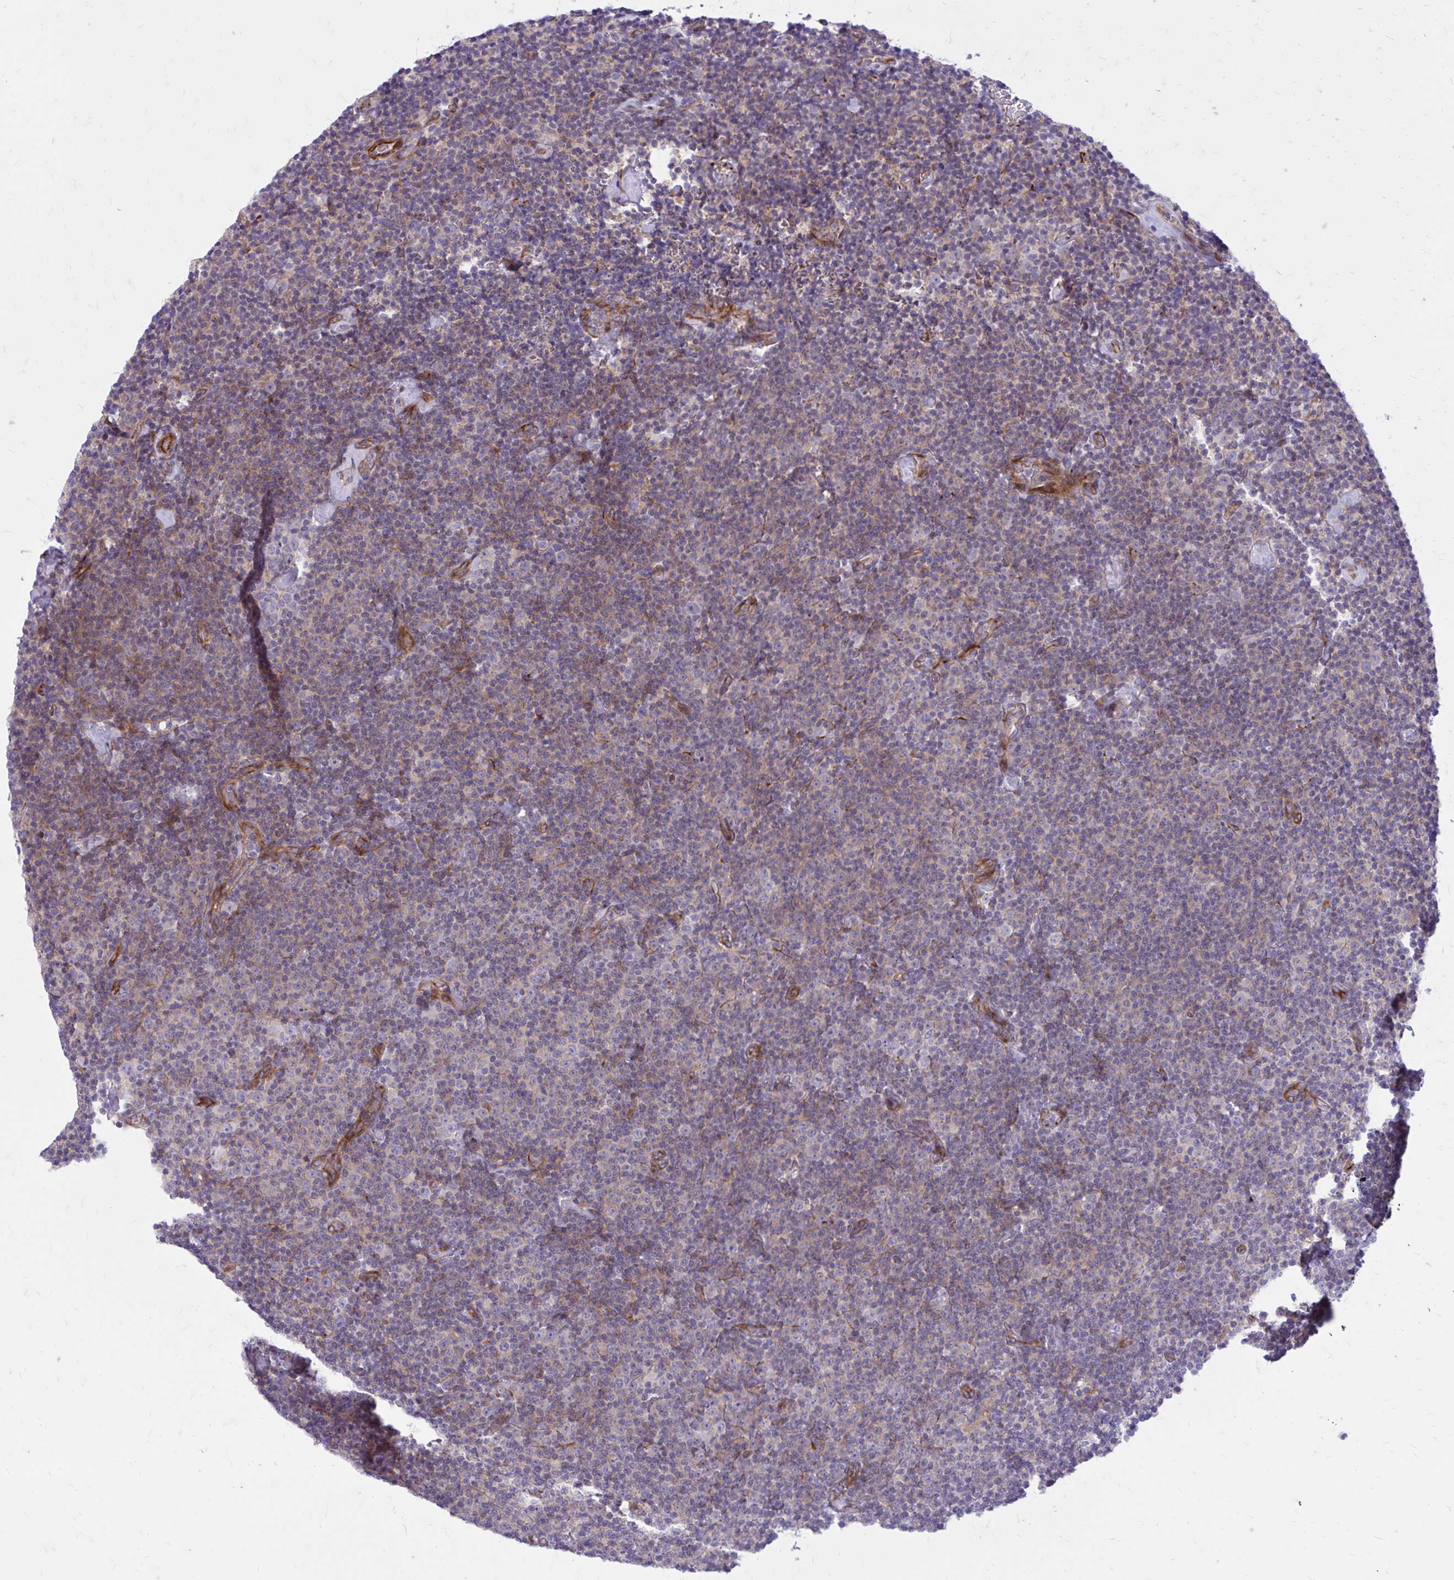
{"staining": {"intensity": "weak", "quantity": "<25%", "location": "cytoplasmic/membranous"}, "tissue": "lymphoma", "cell_type": "Tumor cells", "image_type": "cancer", "snomed": [{"axis": "morphology", "description": "Malignant lymphoma, non-Hodgkin's type, Low grade"}, {"axis": "topography", "description": "Lymph node"}], "caption": "This is a photomicrograph of IHC staining of low-grade malignant lymphoma, non-Hodgkin's type, which shows no expression in tumor cells.", "gene": "FAP", "patient": {"sex": "male", "age": 81}}